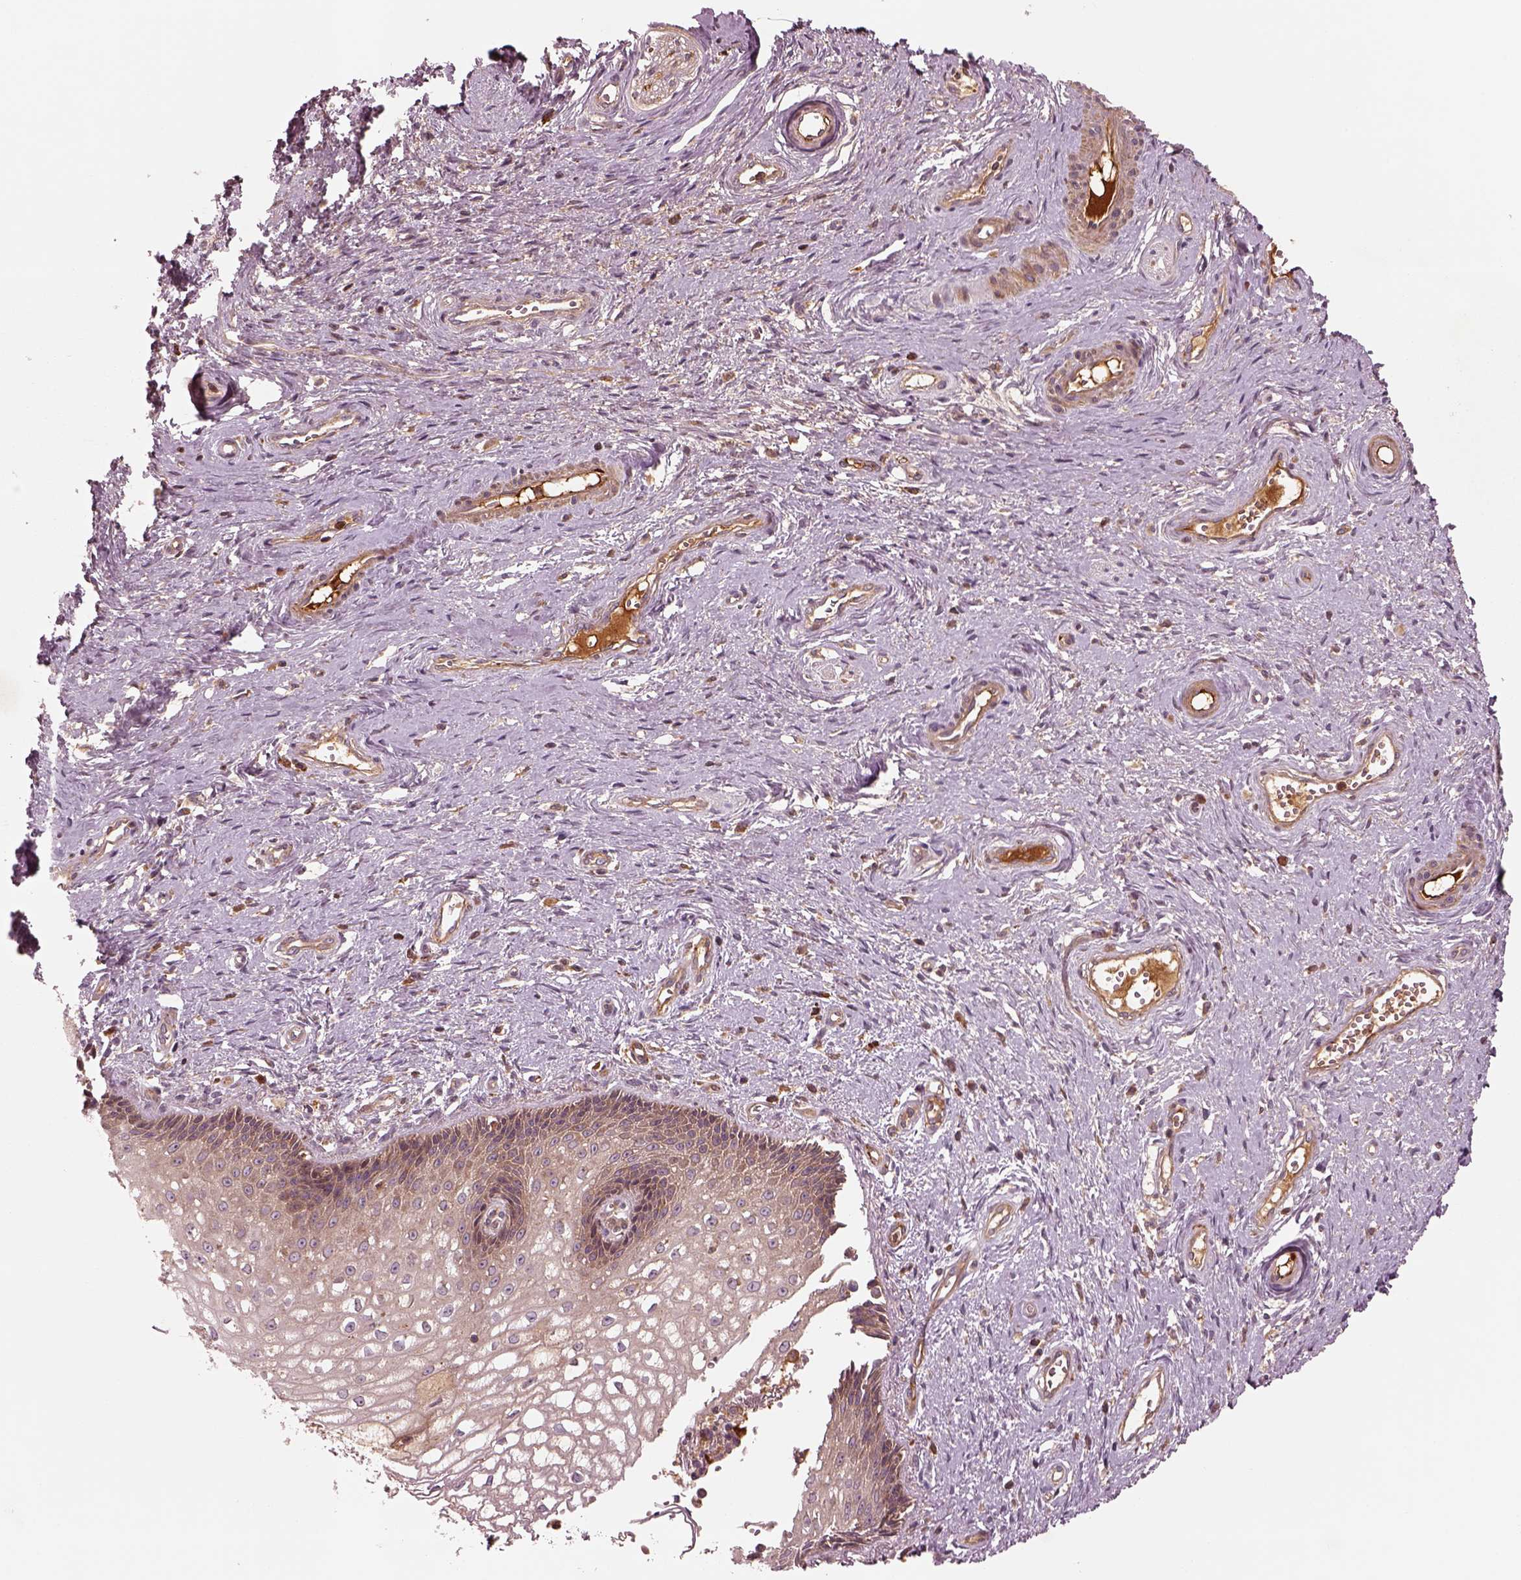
{"staining": {"intensity": "weak", "quantity": "25%-75%", "location": "cytoplasmic/membranous"}, "tissue": "cervical cancer", "cell_type": "Tumor cells", "image_type": "cancer", "snomed": [{"axis": "morphology", "description": "Squamous cell carcinoma, NOS"}, {"axis": "topography", "description": "Cervix"}], "caption": "Brown immunohistochemical staining in cervical squamous cell carcinoma exhibits weak cytoplasmic/membranous expression in about 25%-75% of tumor cells. The protein of interest is shown in brown color, while the nuclei are stained blue.", "gene": "ASCC2", "patient": {"sex": "female", "age": 30}}